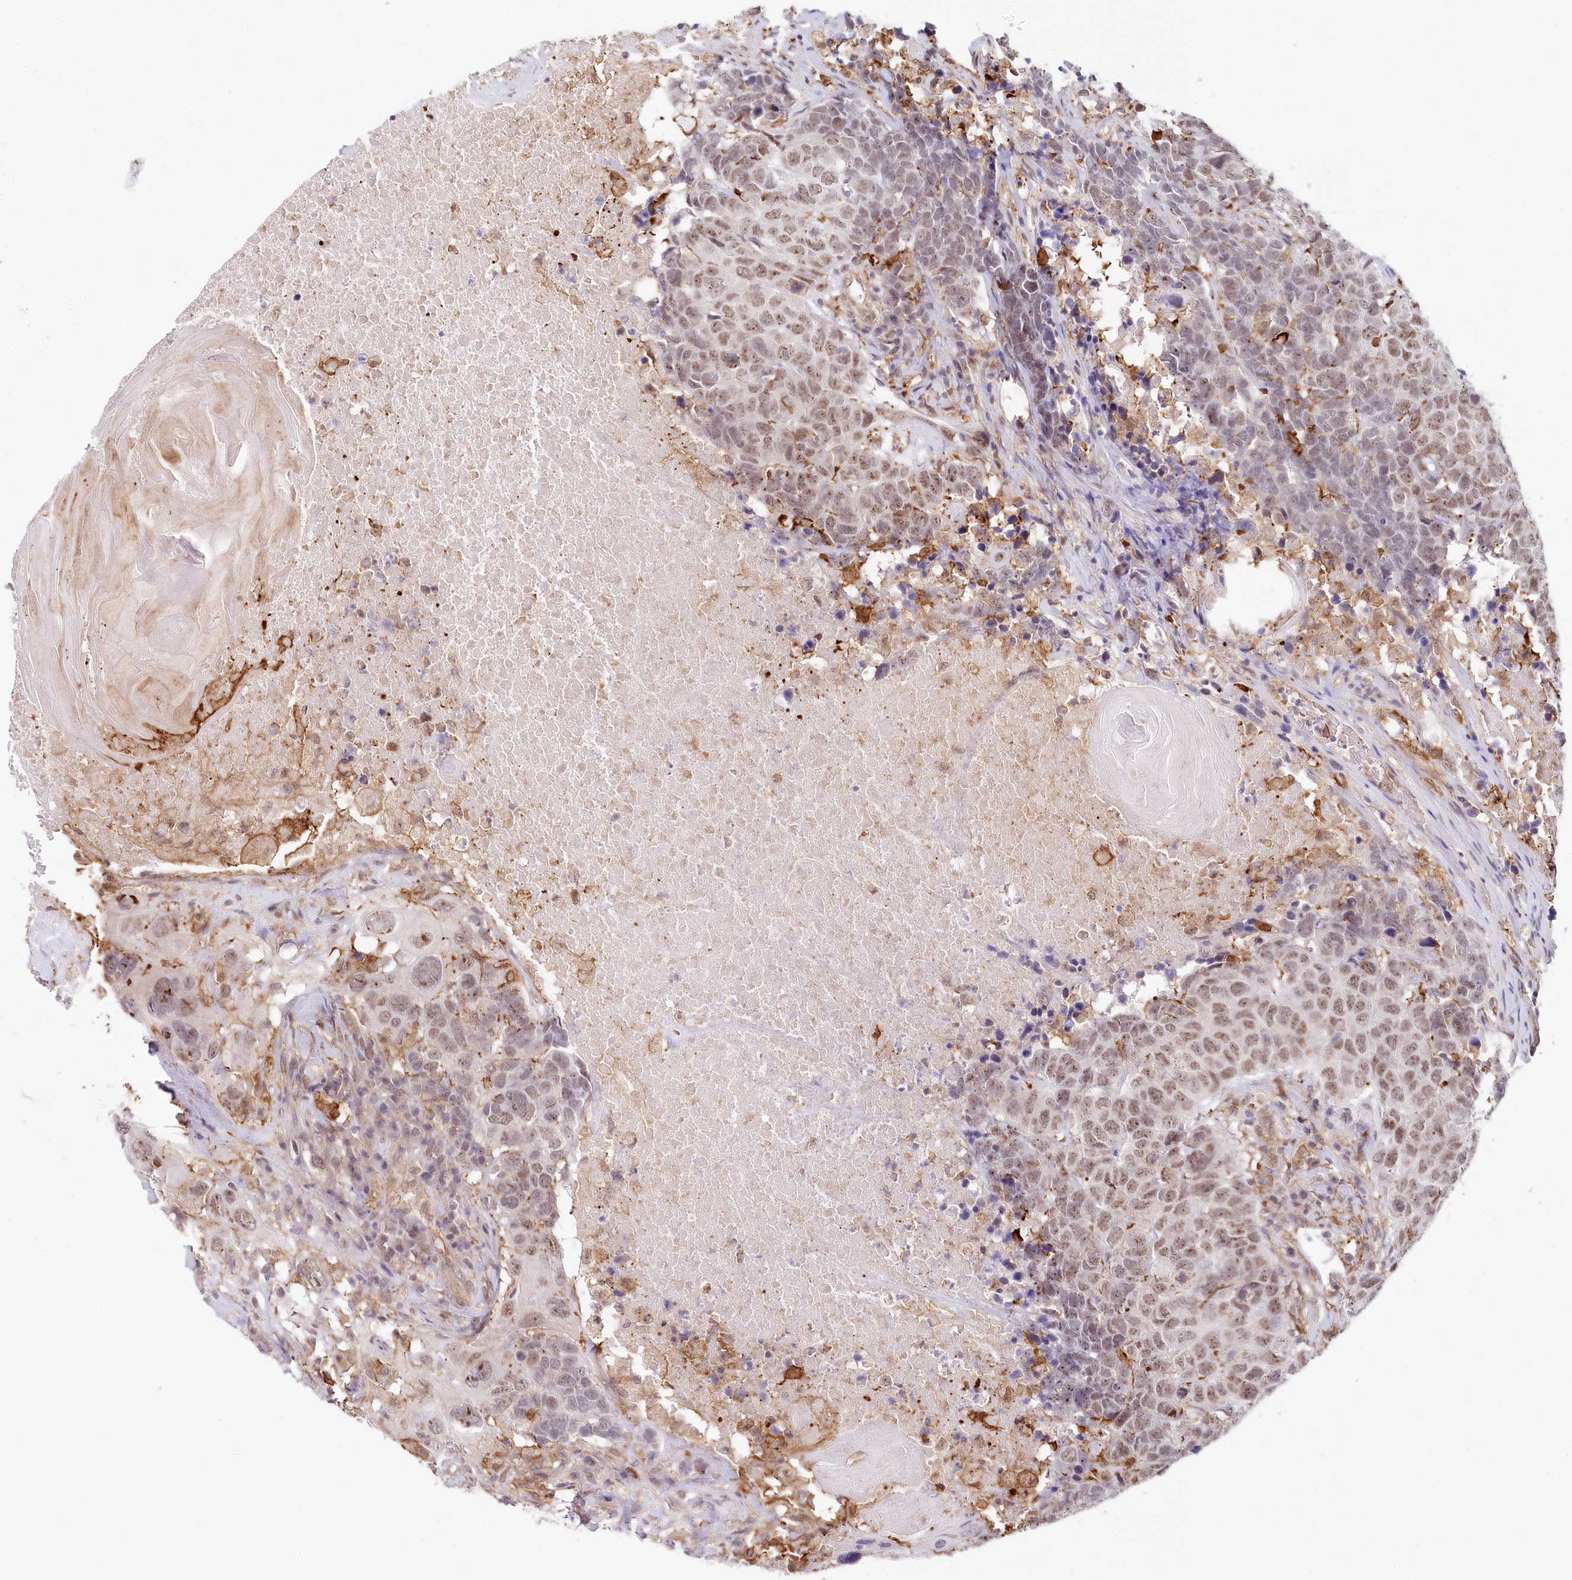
{"staining": {"intensity": "weak", "quantity": ">75%", "location": "nuclear"}, "tissue": "head and neck cancer", "cell_type": "Tumor cells", "image_type": "cancer", "snomed": [{"axis": "morphology", "description": "Squamous cell carcinoma, NOS"}, {"axis": "topography", "description": "Head-Neck"}], "caption": "Head and neck squamous cell carcinoma stained with DAB (3,3'-diaminobenzidine) immunohistochemistry (IHC) exhibits low levels of weak nuclear staining in about >75% of tumor cells.", "gene": "TUBGCP2", "patient": {"sex": "male", "age": 66}}